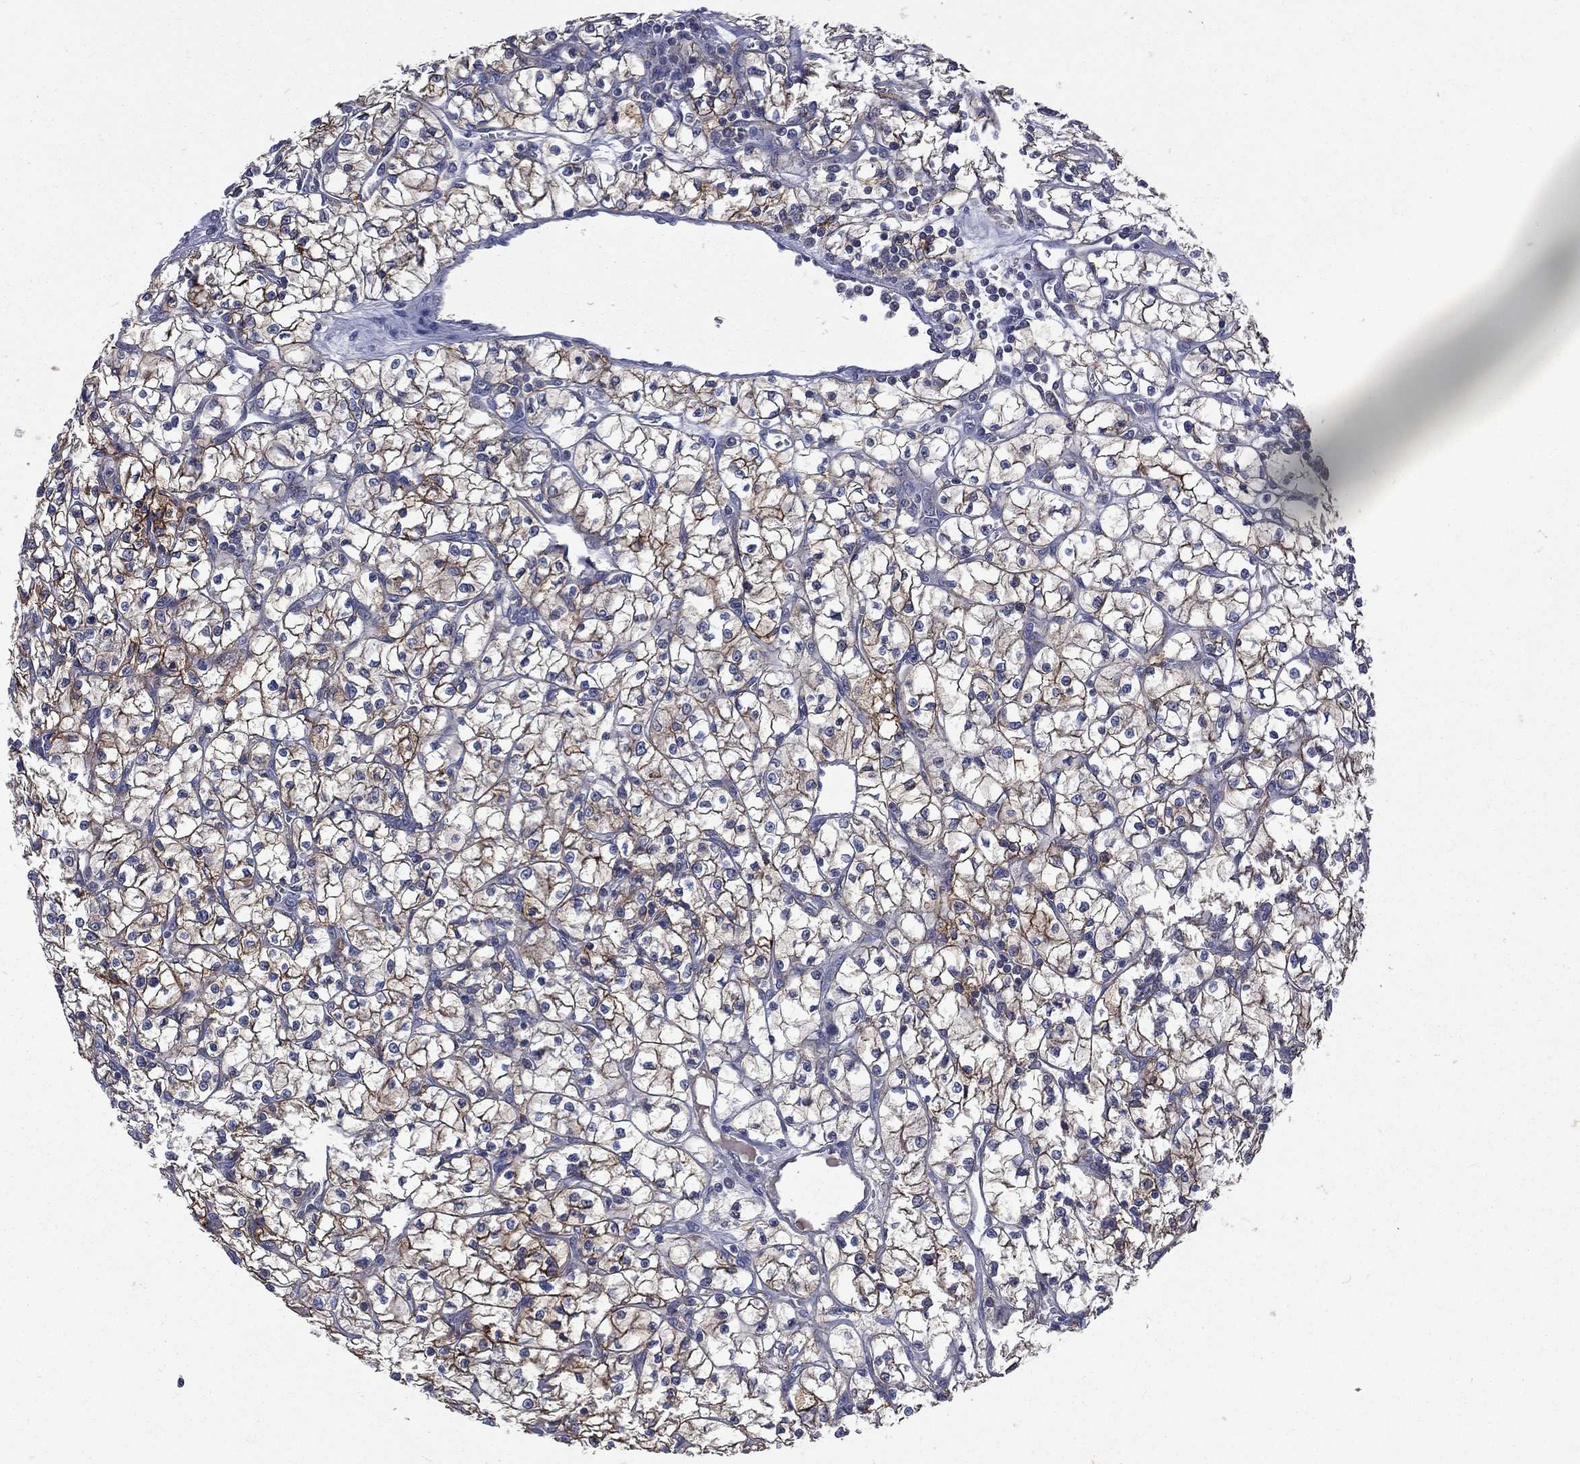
{"staining": {"intensity": "strong", "quantity": "<25%", "location": "cytoplasmic/membranous"}, "tissue": "renal cancer", "cell_type": "Tumor cells", "image_type": "cancer", "snomed": [{"axis": "morphology", "description": "Adenocarcinoma, NOS"}, {"axis": "topography", "description": "Kidney"}], "caption": "Immunohistochemical staining of adenocarcinoma (renal) exhibits strong cytoplasmic/membranous protein expression in approximately <25% of tumor cells.", "gene": "CA12", "patient": {"sex": "female", "age": 64}}